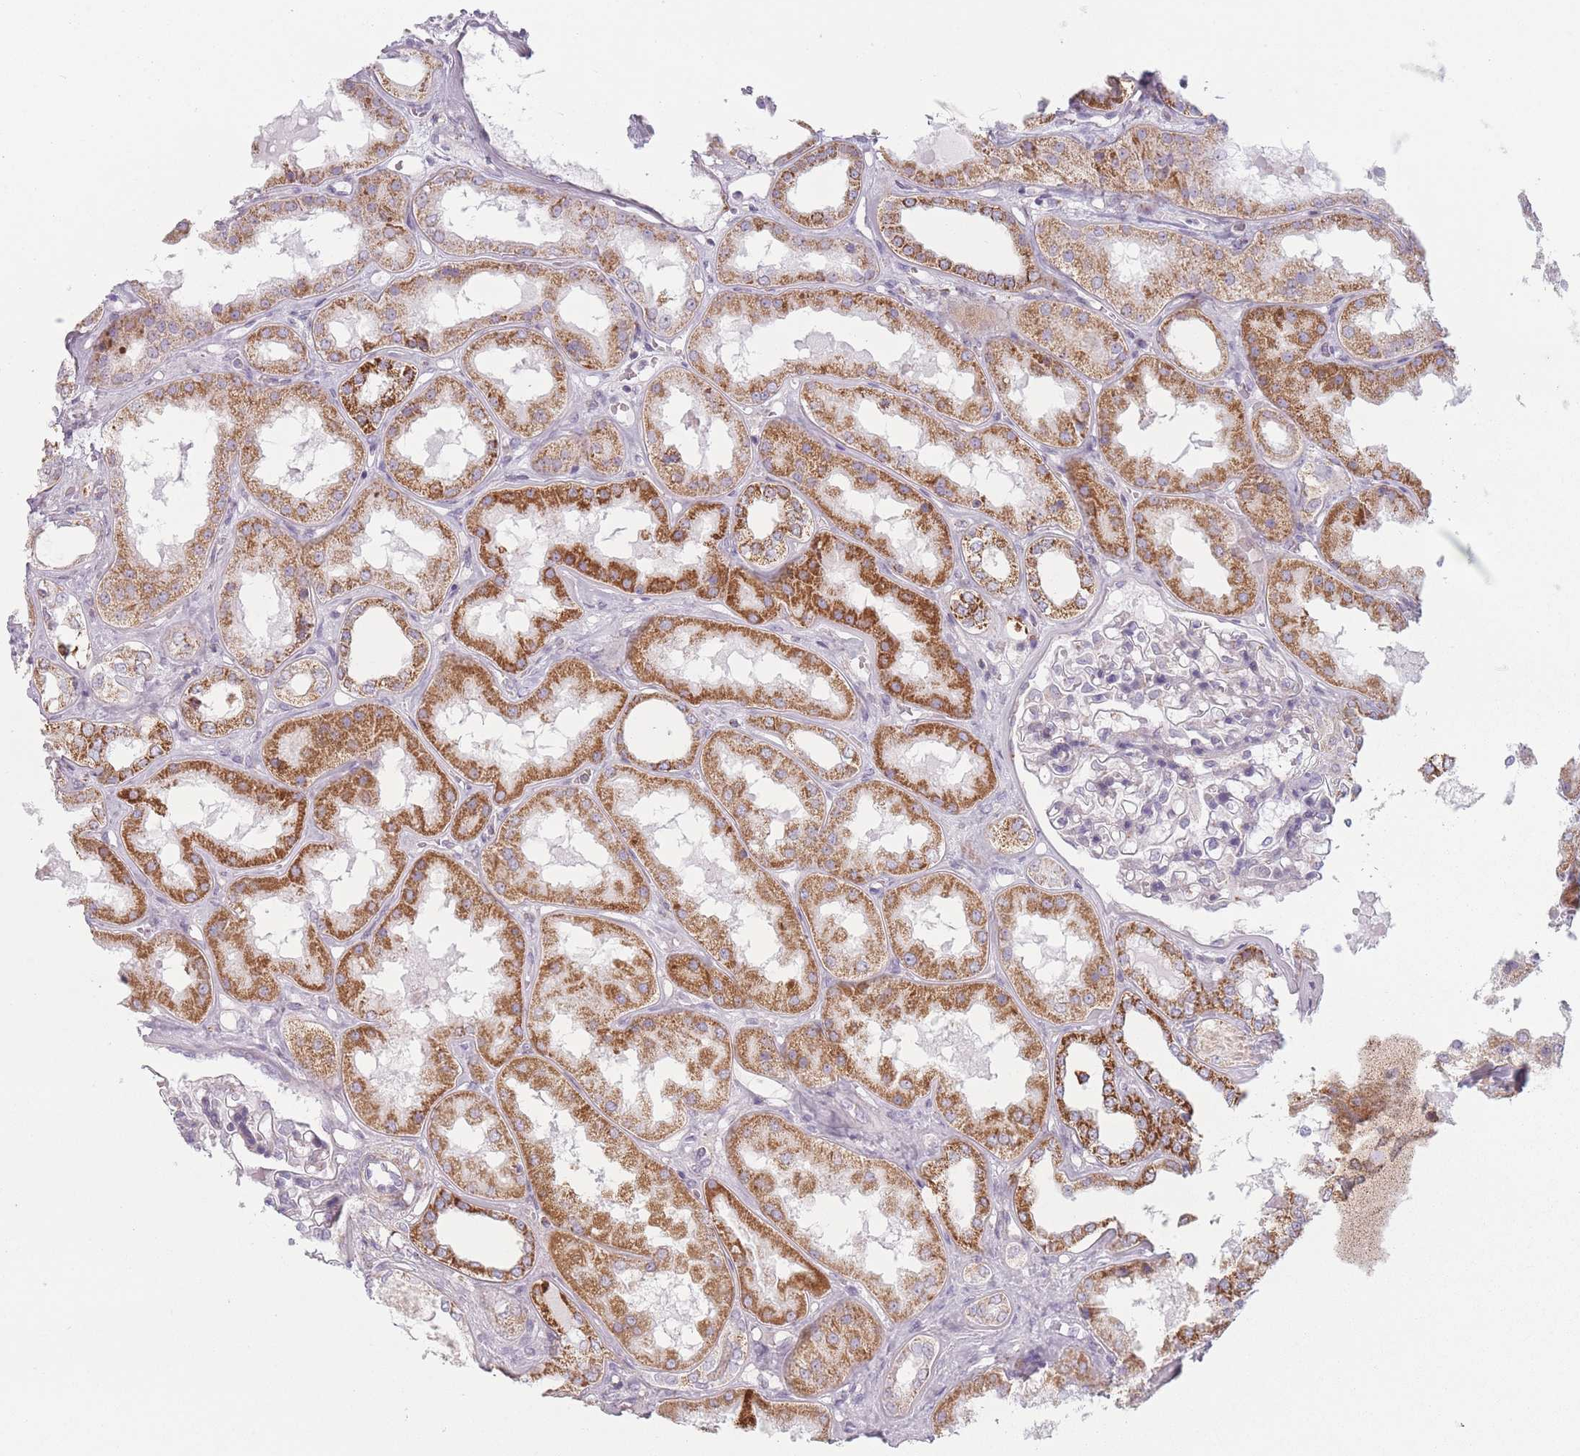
{"staining": {"intensity": "negative", "quantity": "none", "location": "none"}, "tissue": "kidney", "cell_type": "Cells in glomeruli", "image_type": "normal", "snomed": [{"axis": "morphology", "description": "Normal tissue, NOS"}, {"axis": "topography", "description": "Kidney"}], "caption": "A high-resolution micrograph shows IHC staining of normal kidney, which displays no significant staining in cells in glomeruli. (Stains: DAB (3,3'-diaminobenzidine) IHC with hematoxylin counter stain, Microscopy: brightfield microscopy at high magnification).", "gene": "DCHS1", "patient": {"sex": "female", "age": 56}}